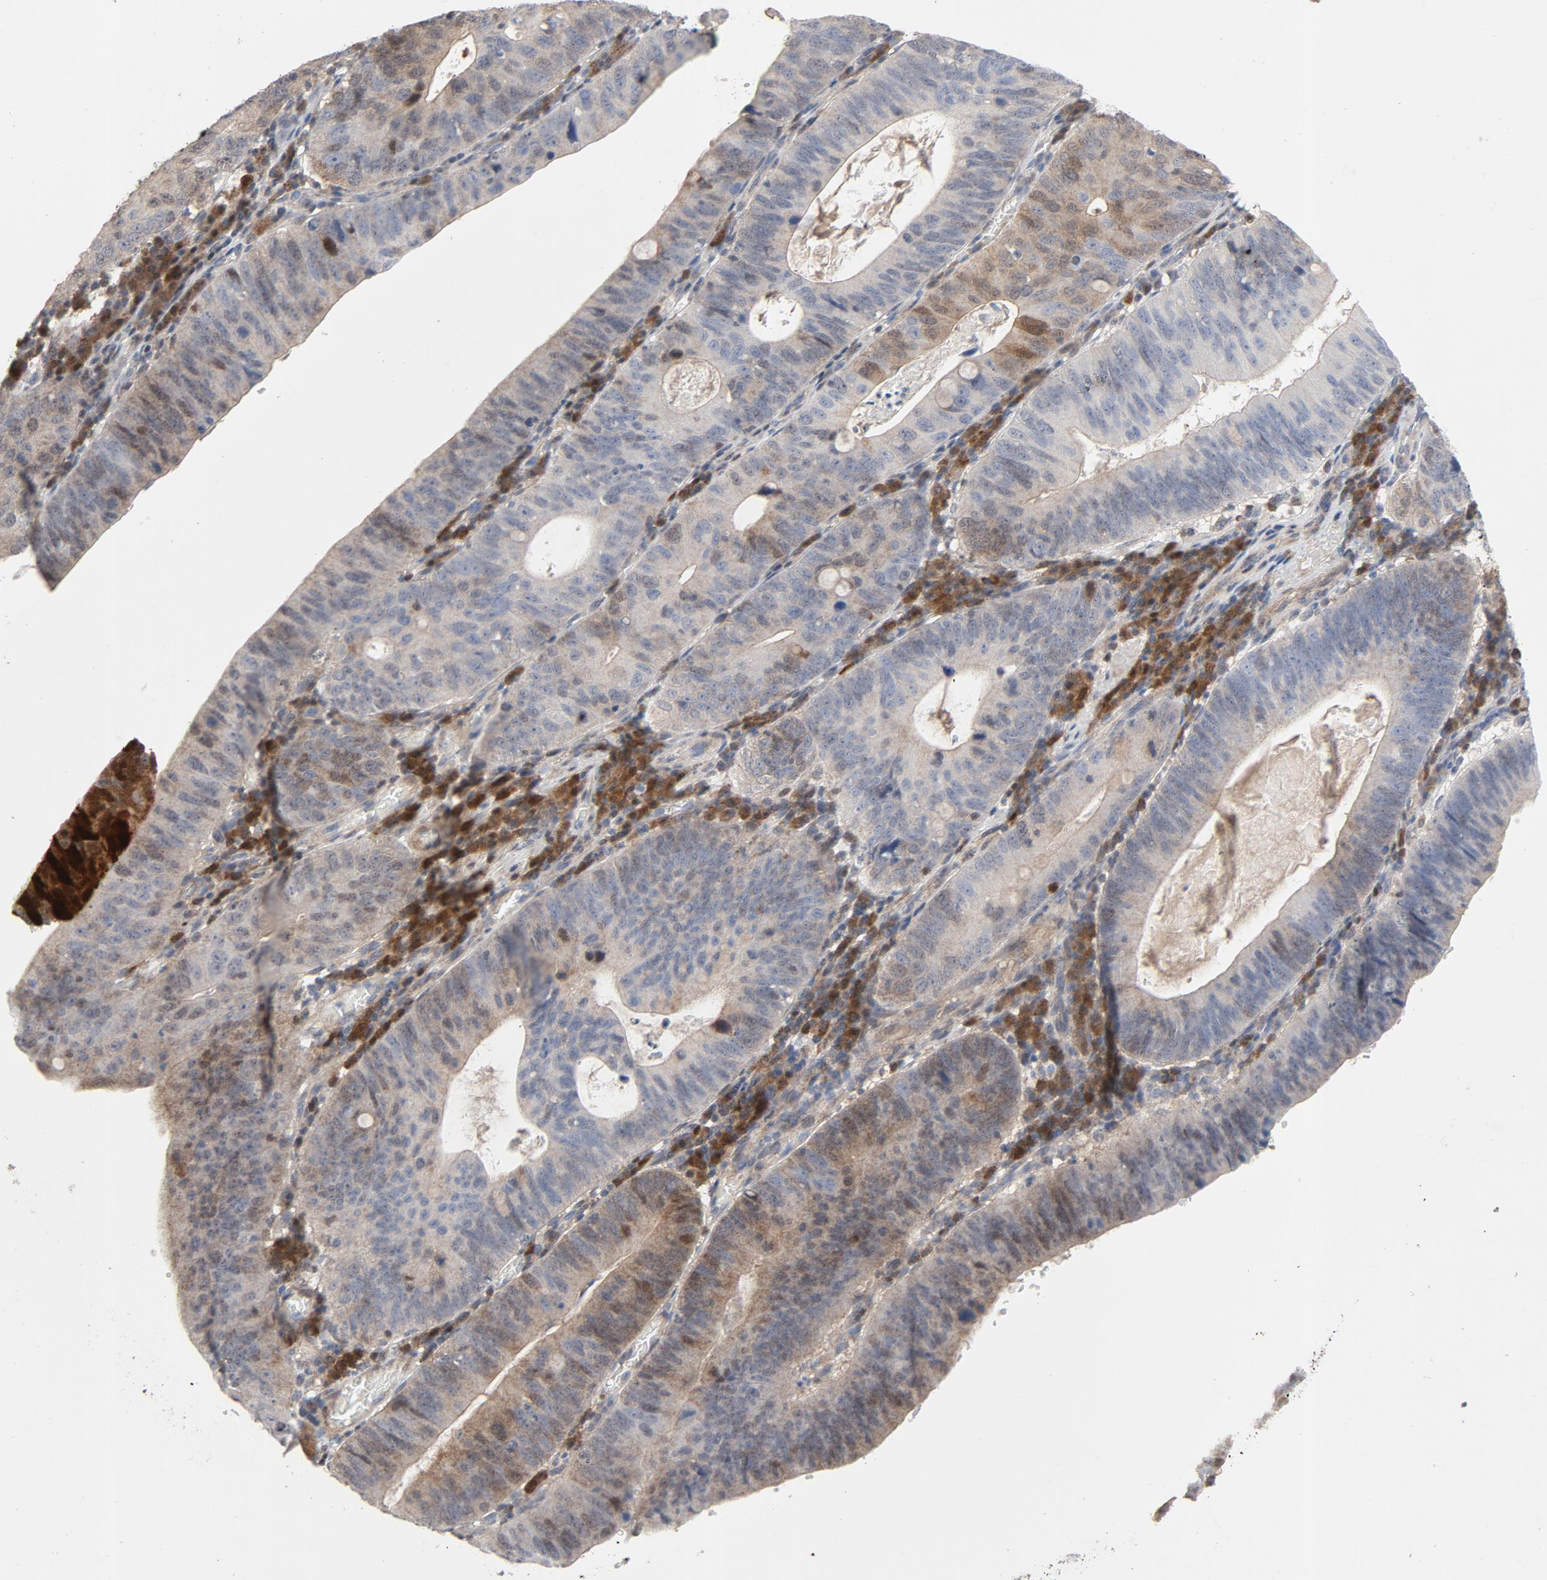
{"staining": {"intensity": "moderate", "quantity": "25%-75%", "location": "cytoplasmic/membranous,nuclear"}, "tissue": "stomach cancer", "cell_type": "Tumor cells", "image_type": "cancer", "snomed": [{"axis": "morphology", "description": "Adenocarcinoma, NOS"}, {"axis": "topography", "description": "Stomach"}], "caption": "This micrograph displays immunohistochemistry (IHC) staining of human adenocarcinoma (stomach), with medium moderate cytoplasmic/membranous and nuclear positivity in about 25%-75% of tumor cells.", "gene": "CDK6", "patient": {"sex": "male", "age": 59}}